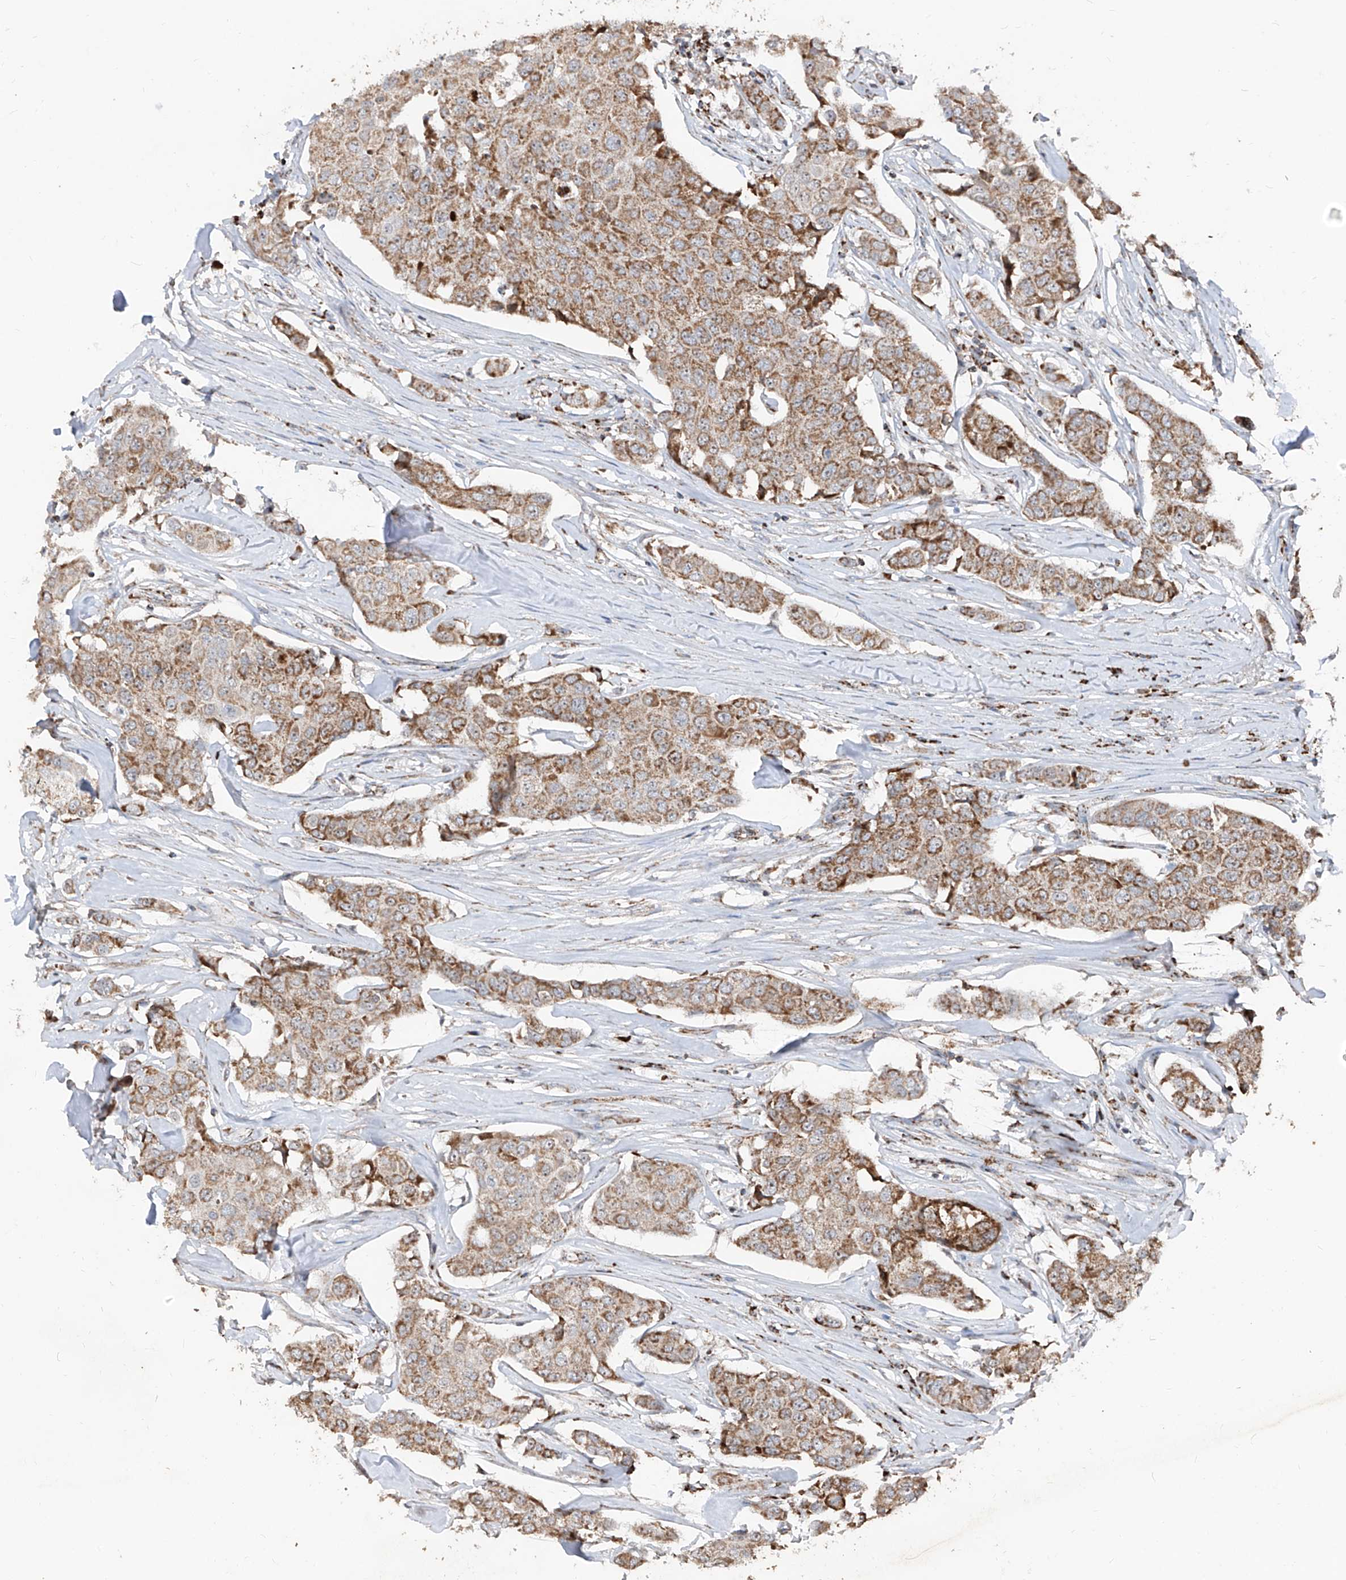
{"staining": {"intensity": "moderate", "quantity": ">75%", "location": "cytoplasmic/membranous"}, "tissue": "breast cancer", "cell_type": "Tumor cells", "image_type": "cancer", "snomed": [{"axis": "morphology", "description": "Duct carcinoma"}, {"axis": "topography", "description": "Breast"}], "caption": "This micrograph demonstrates IHC staining of human breast cancer (intraductal carcinoma), with medium moderate cytoplasmic/membranous expression in approximately >75% of tumor cells.", "gene": "NDUFB3", "patient": {"sex": "female", "age": 80}}